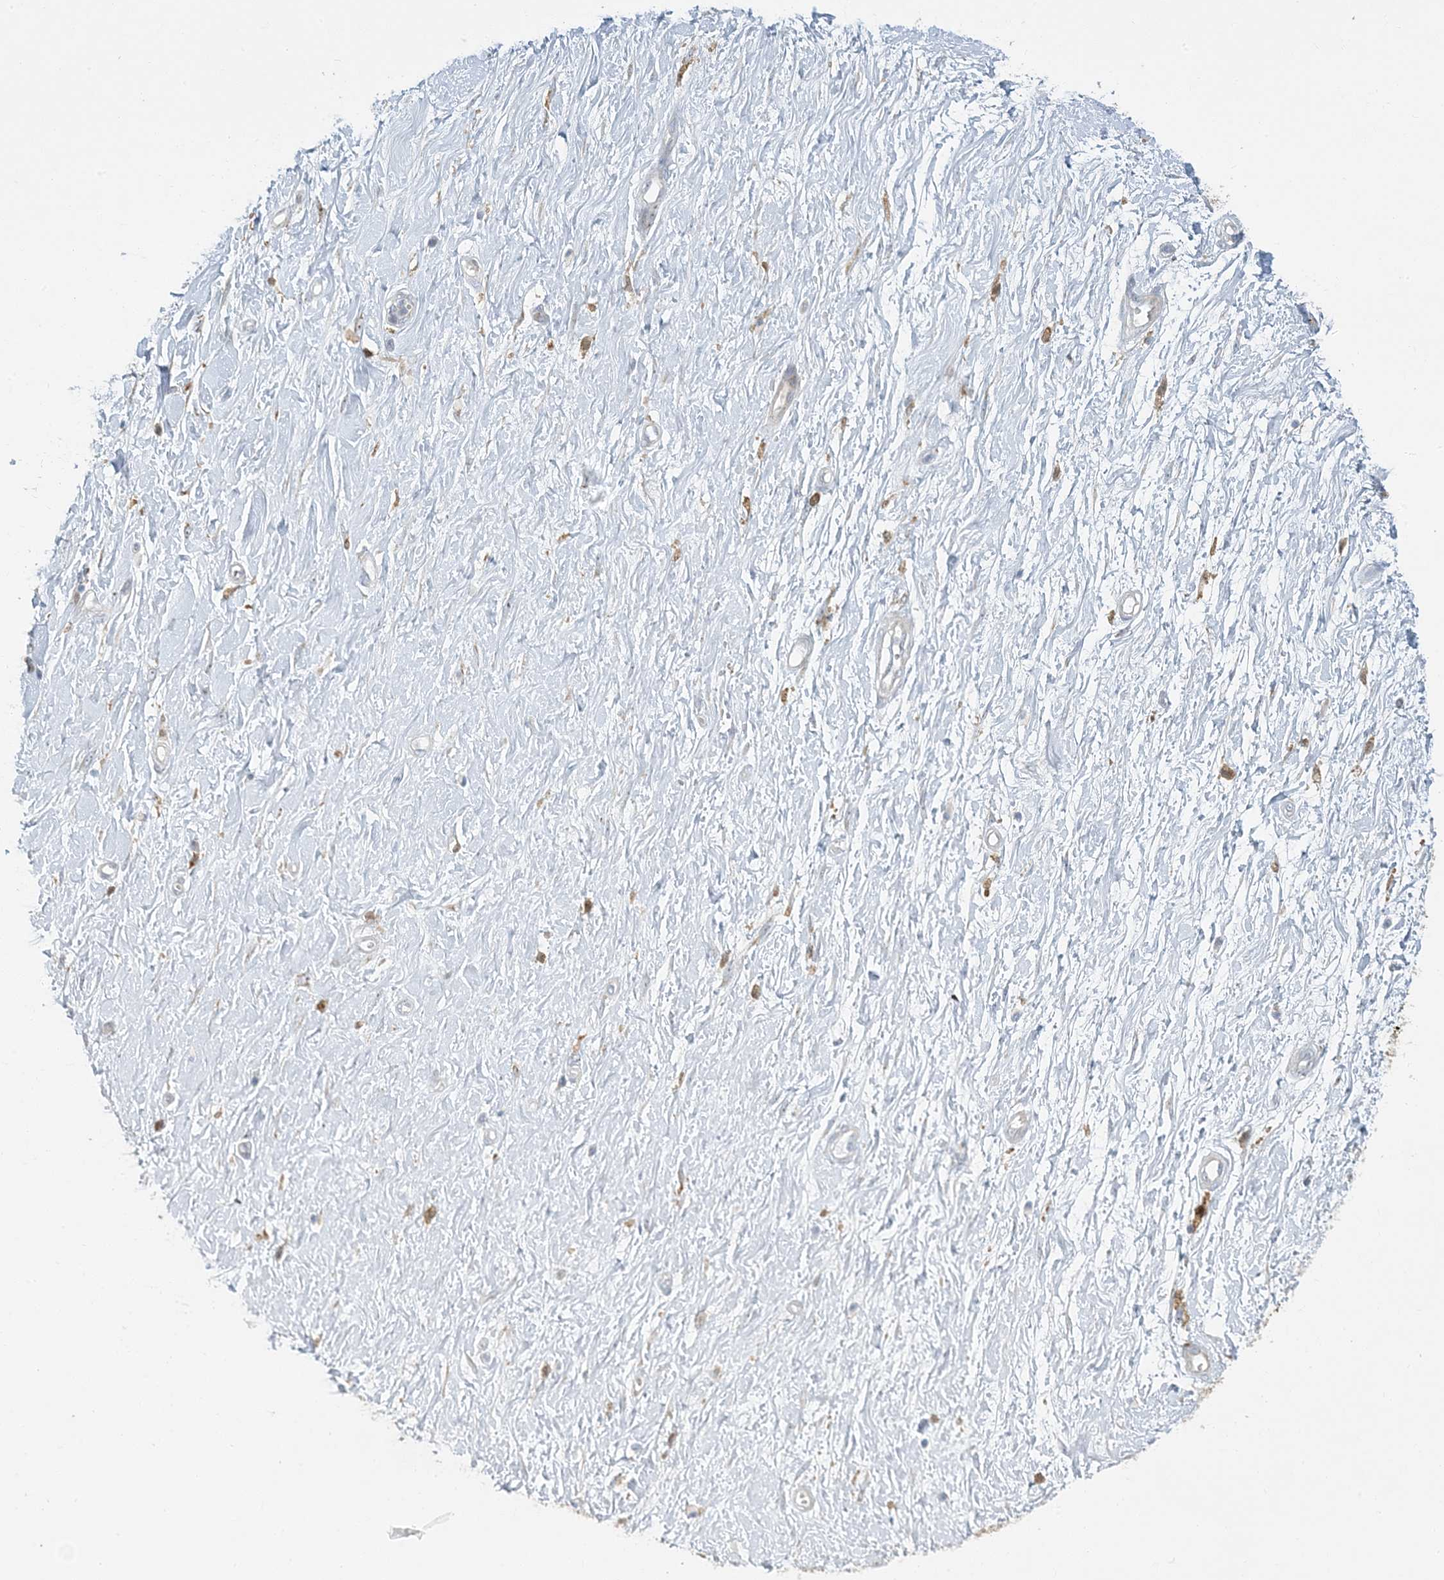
{"staining": {"intensity": "moderate", "quantity": "<25%", "location": "cytoplasmic/membranous"}, "tissue": "adipose tissue", "cell_type": "Adipocytes", "image_type": "normal", "snomed": [{"axis": "morphology", "description": "Normal tissue, NOS"}, {"axis": "morphology", "description": "Adenocarcinoma, NOS"}, {"axis": "topography", "description": "Pancreas"}, {"axis": "topography", "description": "Peripheral nerve tissue"}], "caption": "Normal adipose tissue displays moderate cytoplasmic/membranous staining in approximately <25% of adipocytes, visualized by immunohistochemistry.", "gene": "LTN1", "patient": {"sex": "male", "age": 59}}